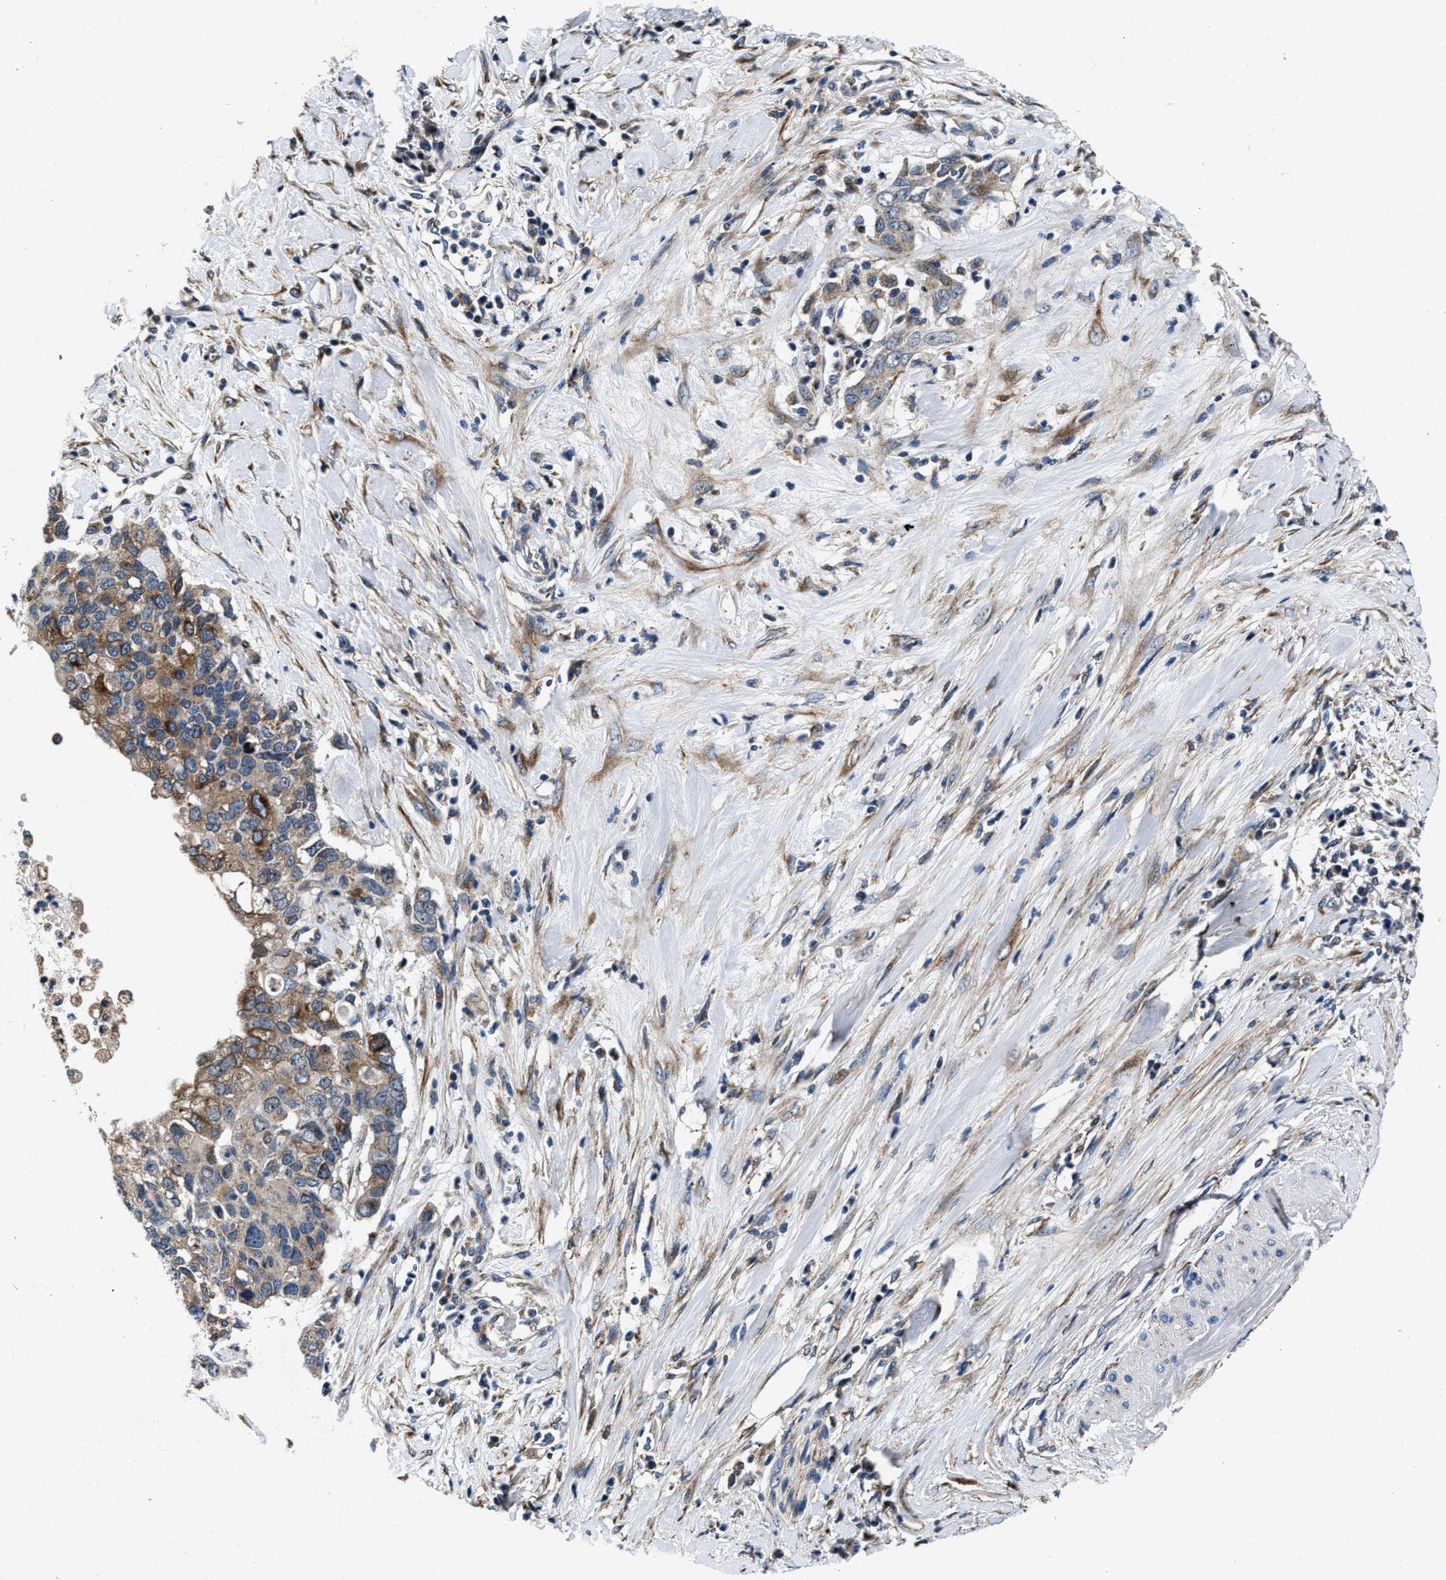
{"staining": {"intensity": "moderate", "quantity": ">75%", "location": "cytoplasmic/membranous"}, "tissue": "pancreatic cancer", "cell_type": "Tumor cells", "image_type": "cancer", "snomed": [{"axis": "morphology", "description": "Adenocarcinoma, NOS"}, {"axis": "topography", "description": "Pancreas"}], "caption": "Protein staining by immunohistochemistry (IHC) shows moderate cytoplasmic/membranous positivity in approximately >75% of tumor cells in pancreatic cancer.", "gene": "C2orf66", "patient": {"sex": "female", "age": 56}}